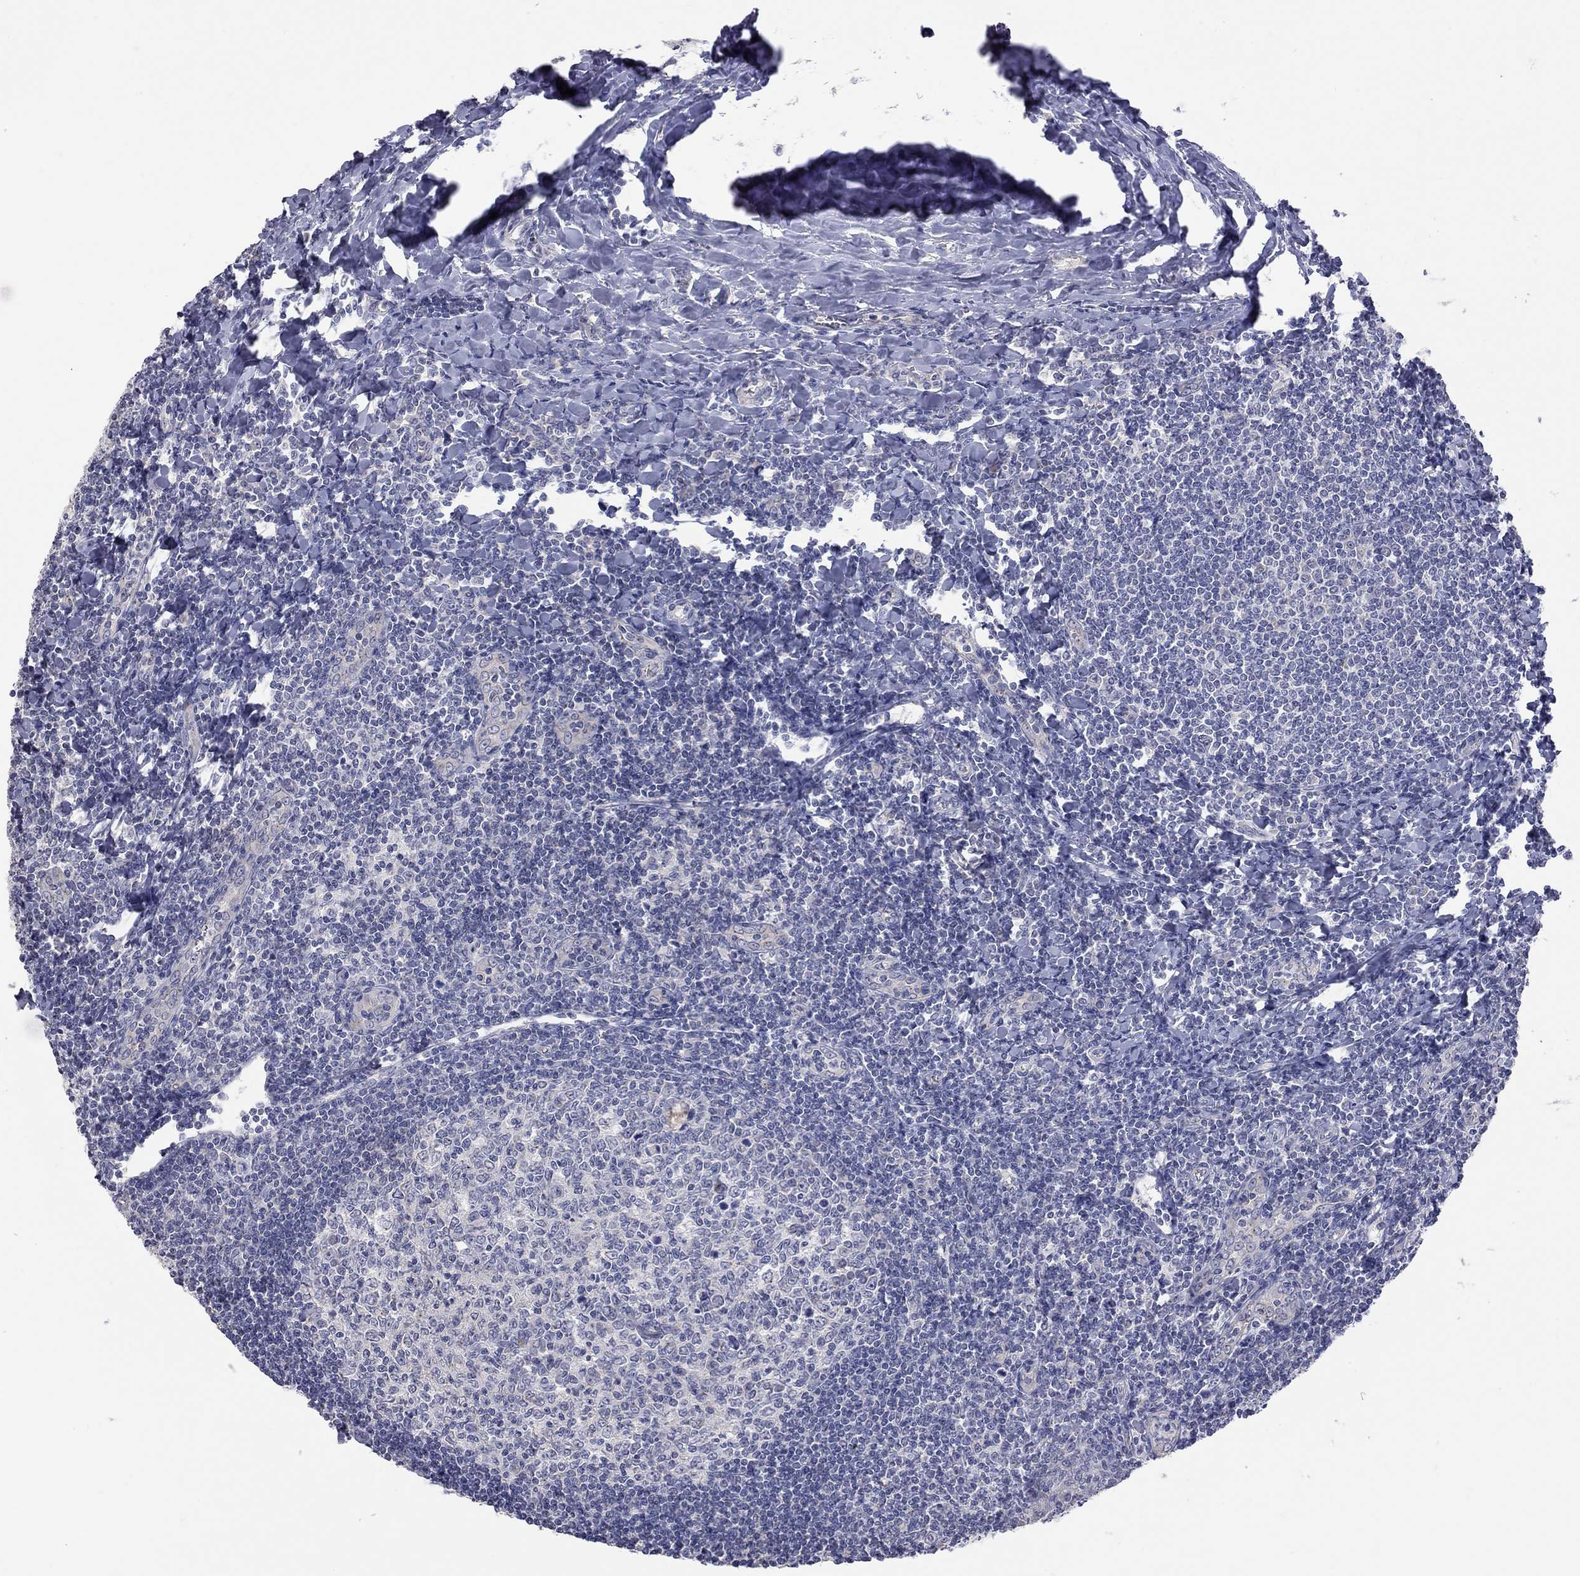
{"staining": {"intensity": "negative", "quantity": "none", "location": "none"}, "tissue": "tonsil", "cell_type": "Germinal center cells", "image_type": "normal", "snomed": [{"axis": "morphology", "description": "Normal tissue, NOS"}, {"axis": "topography", "description": "Tonsil"}], "caption": "The immunohistochemistry micrograph has no significant staining in germinal center cells of tonsil. Nuclei are stained in blue.", "gene": "OPRK1", "patient": {"sex": "female", "age": 12}}